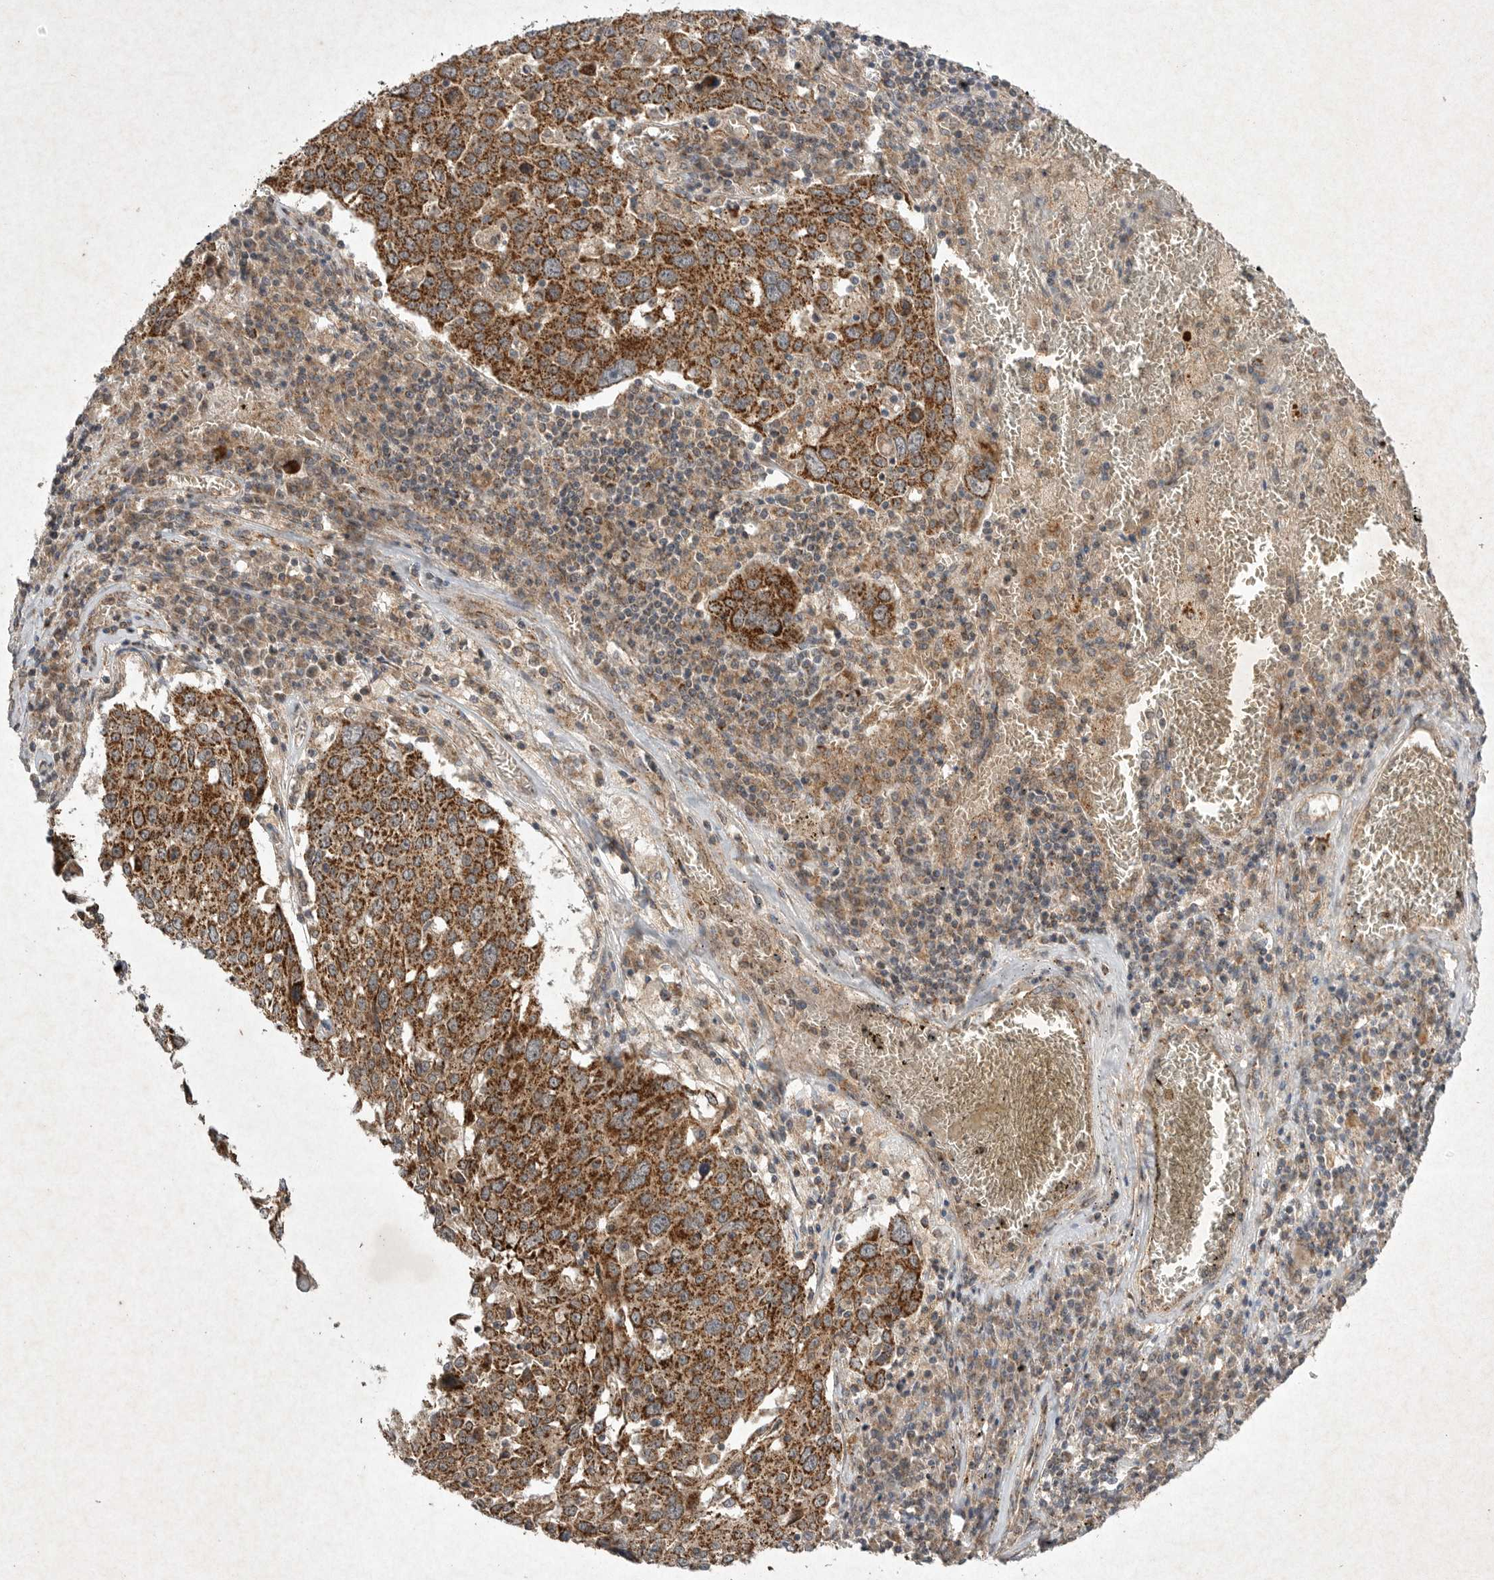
{"staining": {"intensity": "strong", "quantity": ">75%", "location": "cytoplasmic/membranous"}, "tissue": "lung cancer", "cell_type": "Tumor cells", "image_type": "cancer", "snomed": [{"axis": "morphology", "description": "Squamous cell carcinoma, NOS"}, {"axis": "topography", "description": "Lung"}], "caption": "Approximately >75% of tumor cells in lung squamous cell carcinoma demonstrate strong cytoplasmic/membranous protein positivity as visualized by brown immunohistochemical staining.", "gene": "DDR1", "patient": {"sex": "male", "age": 65}}